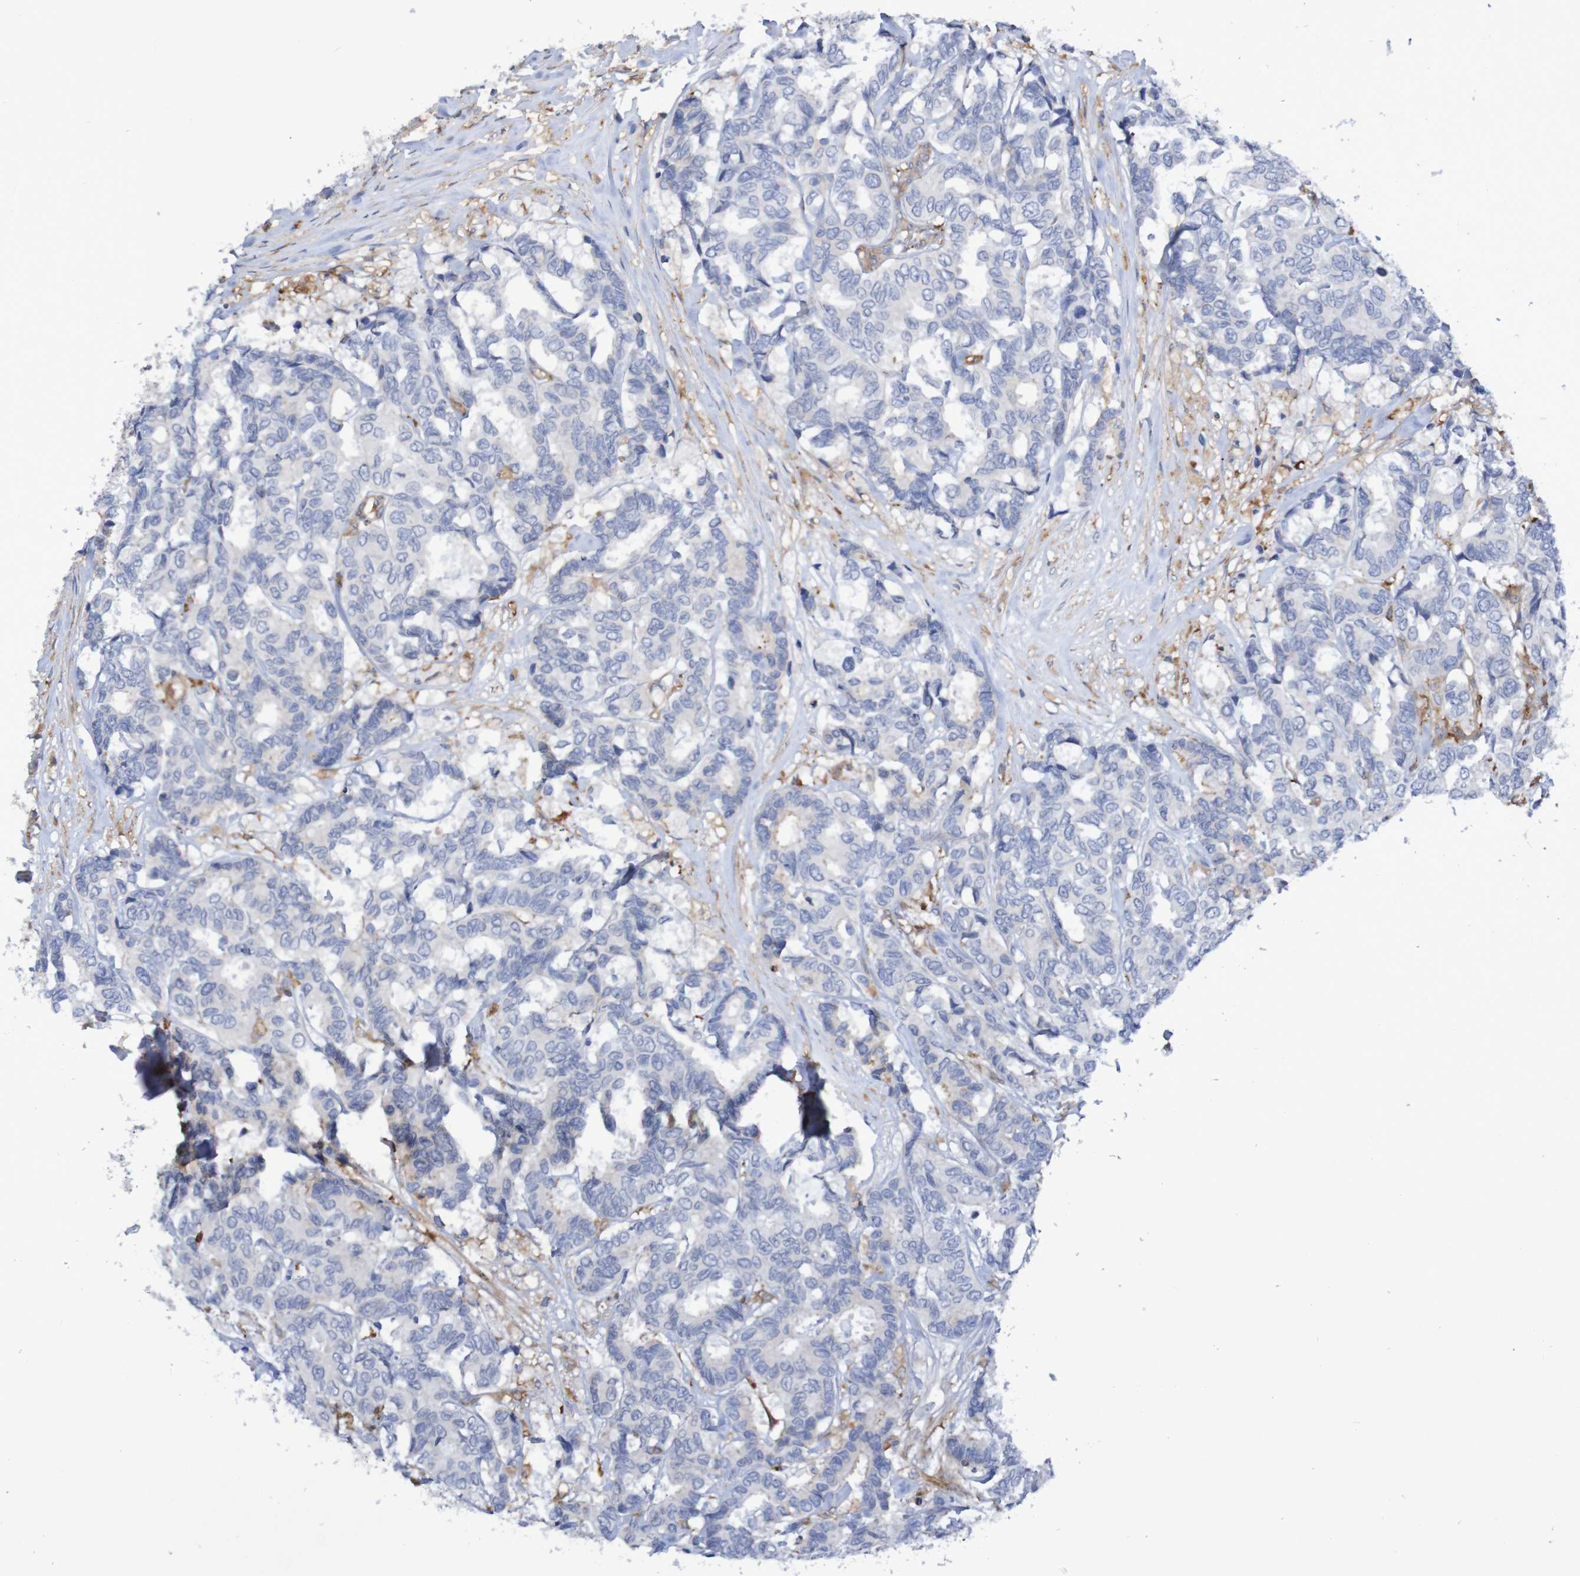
{"staining": {"intensity": "negative", "quantity": "none", "location": "none"}, "tissue": "breast cancer", "cell_type": "Tumor cells", "image_type": "cancer", "snomed": [{"axis": "morphology", "description": "Duct carcinoma"}, {"axis": "topography", "description": "Breast"}], "caption": "Immunohistochemistry image of neoplastic tissue: human intraductal carcinoma (breast) stained with DAB reveals no significant protein staining in tumor cells.", "gene": "SCRG1", "patient": {"sex": "female", "age": 87}}